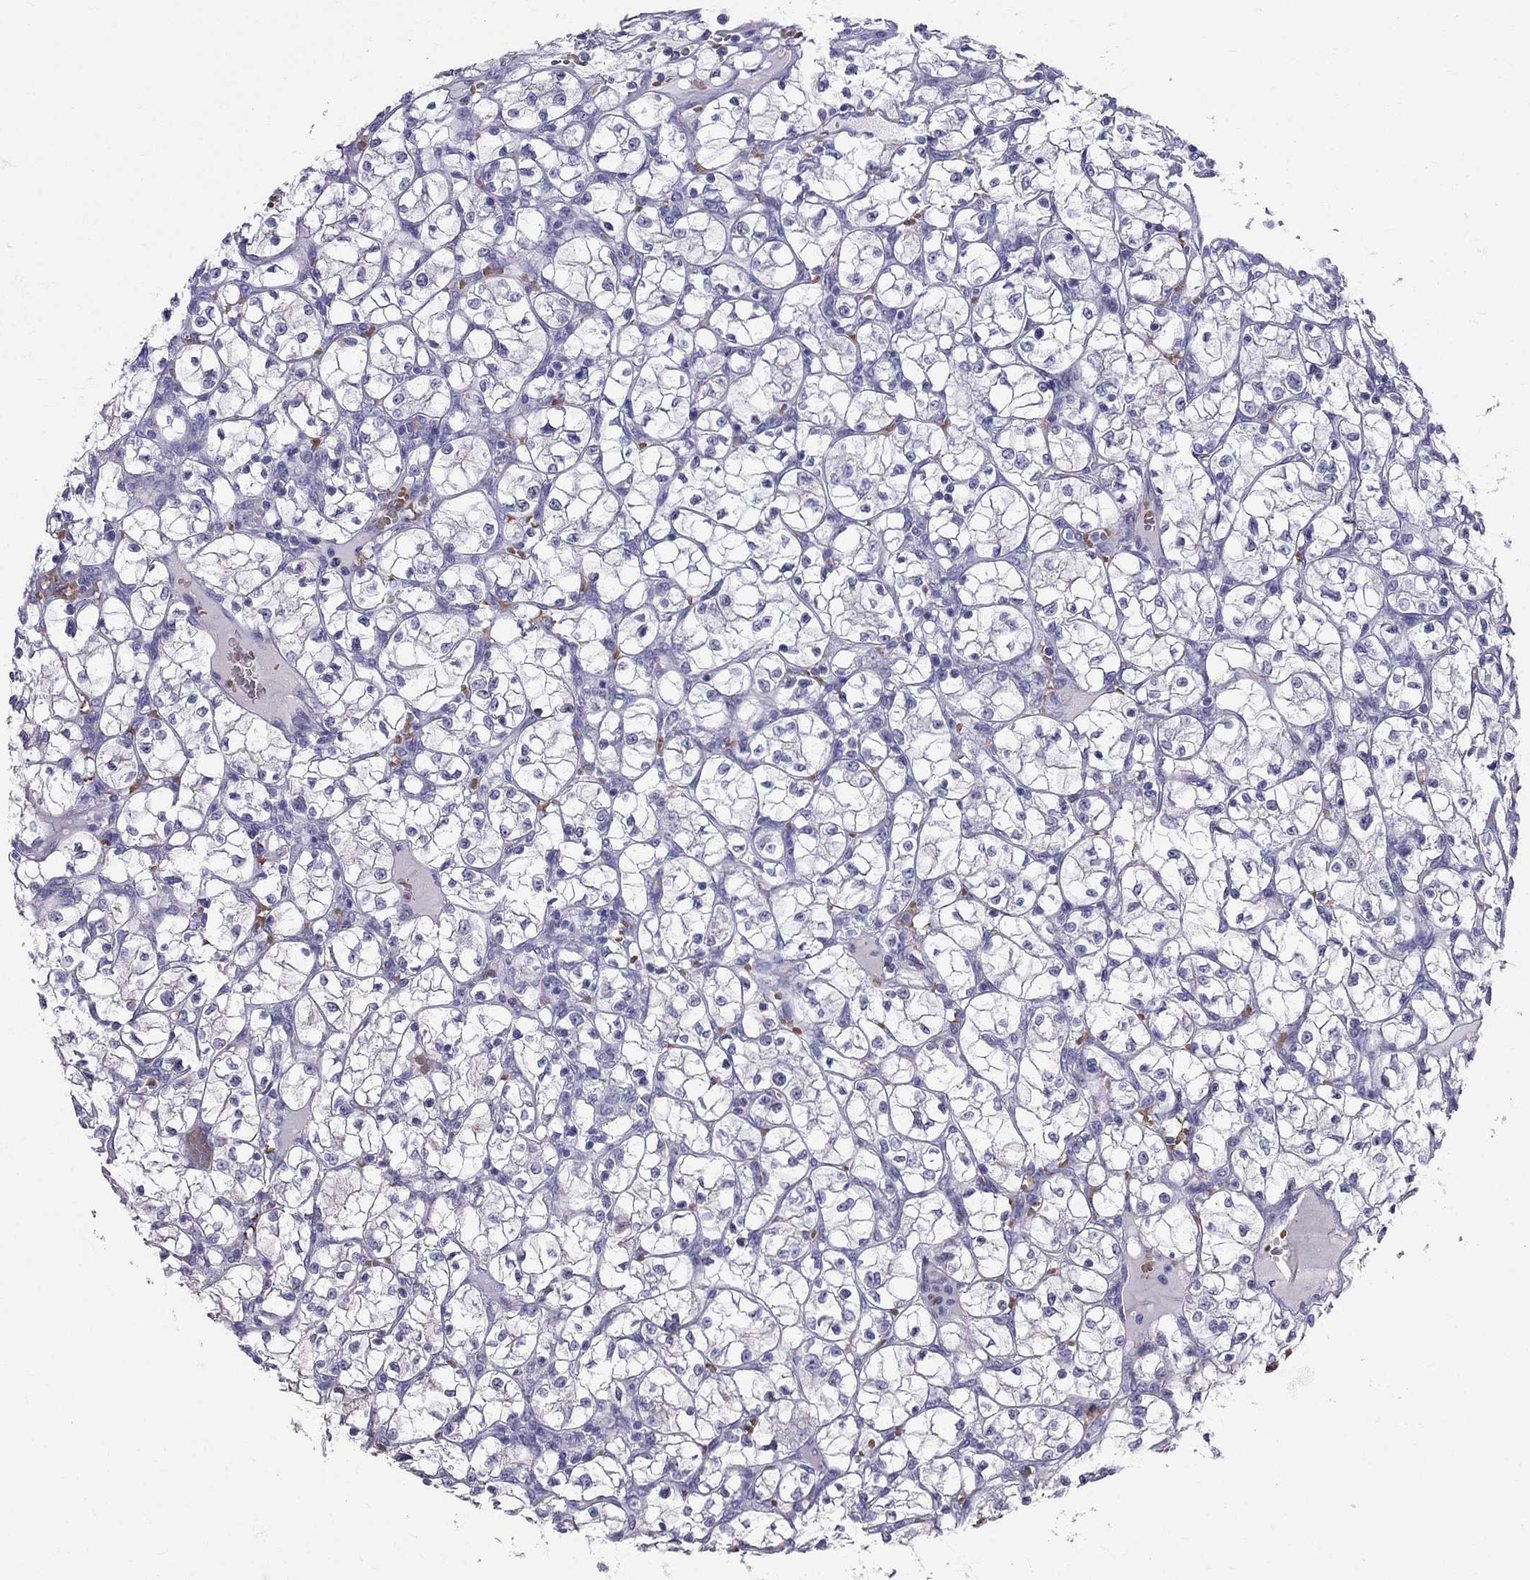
{"staining": {"intensity": "negative", "quantity": "none", "location": "none"}, "tissue": "renal cancer", "cell_type": "Tumor cells", "image_type": "cancer", "snomed": [{"axis": "morphology", "description": "Adenocarcinoma, NOS"}, {"axis": "topography", "description": "Kidney"}], "caption": "Tumor cells are negative for protein expression in human adenocarcinoma (renal).", "gene": "DNAAF6", "patient": {"sex": "female", "age": 64}}